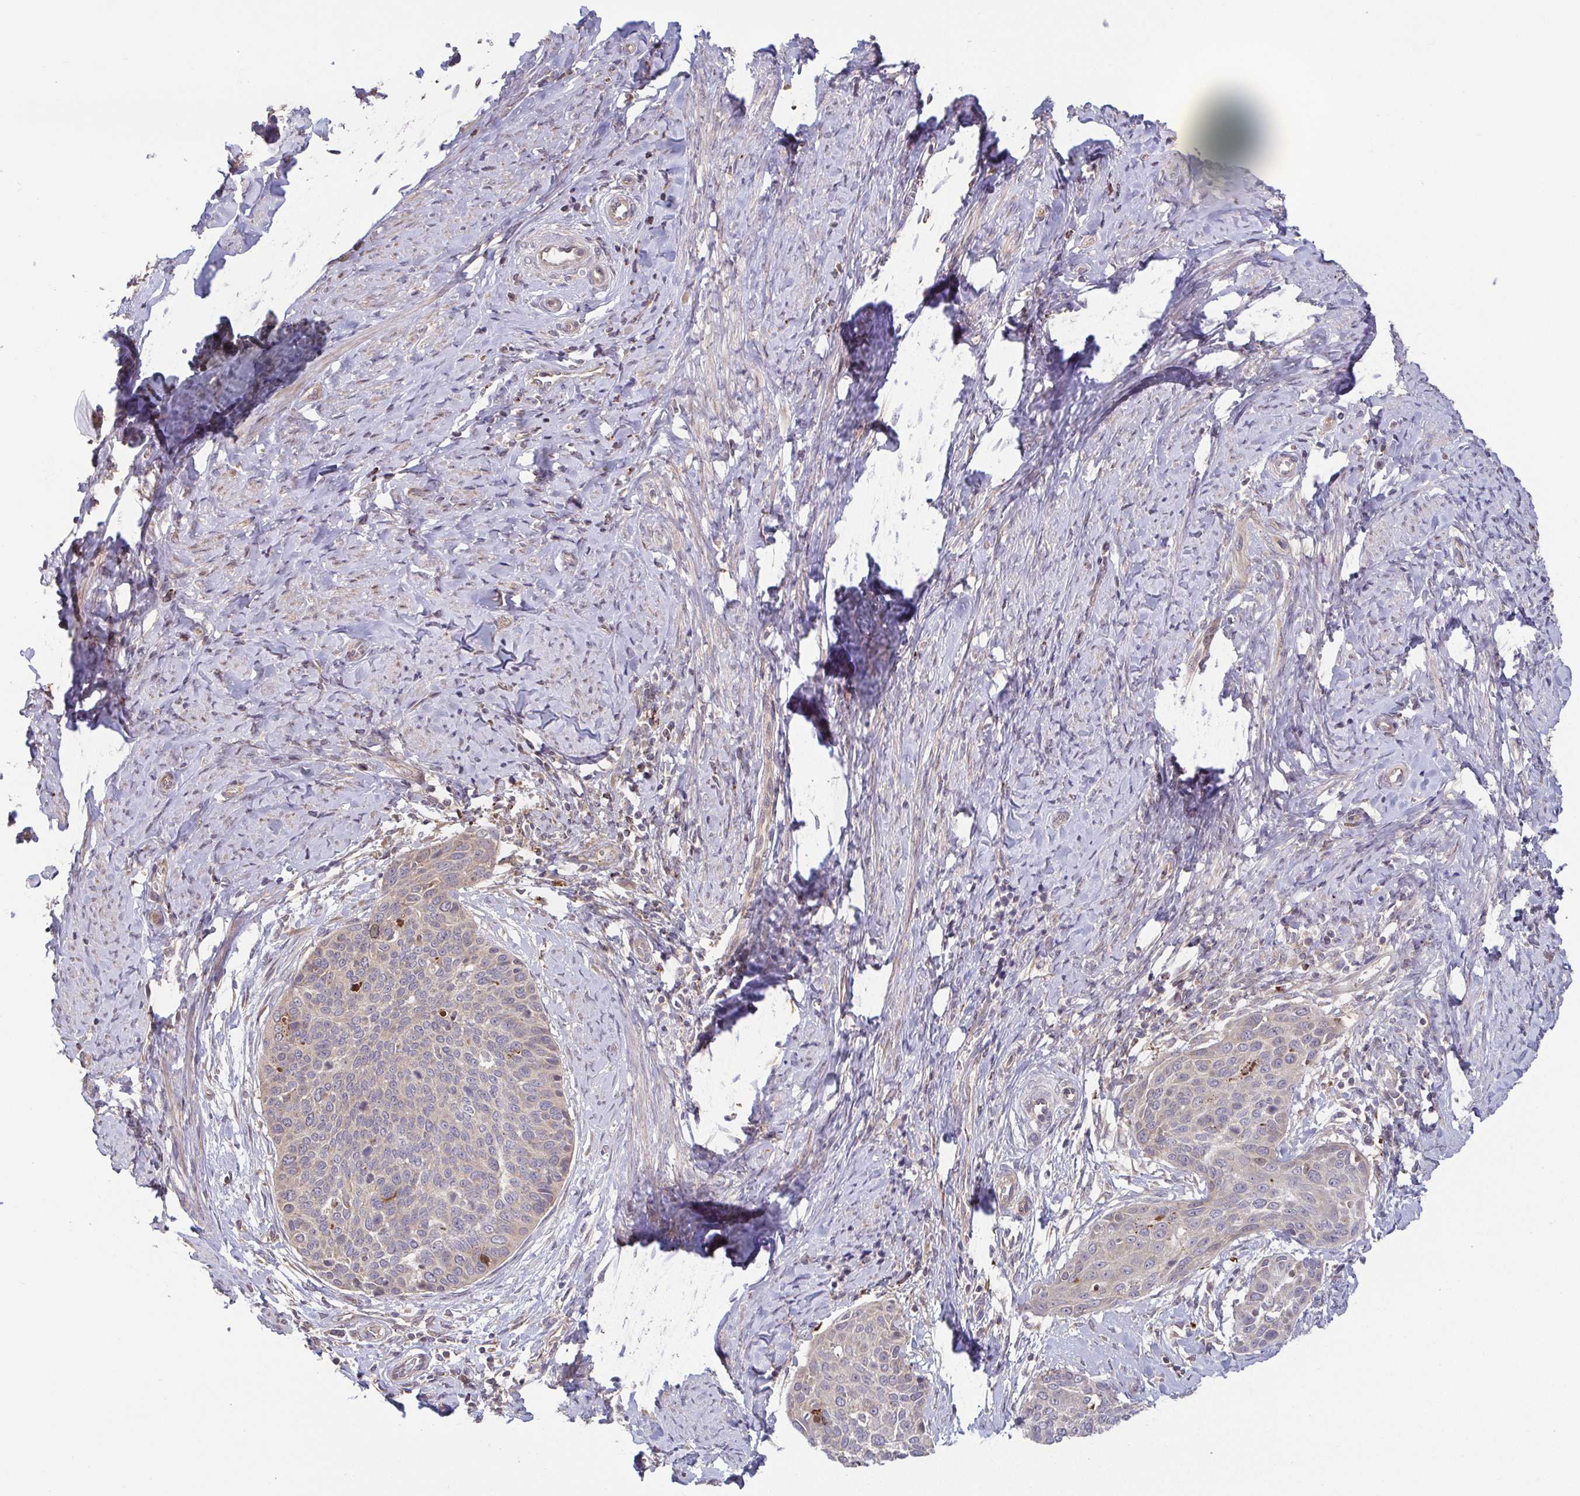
{"staining": {"intensity": "weak", "quantity": "25%-75%", "location": "cytoplasmic/membranous"}, "tissue": "cervical cancer", "cell_type": "Tumor cells", "image_type": "cancer", "snomed": [{"axis": "morphology", "description": "Squamous cell carcinoma, NOS"}, {"axis": "topography", "description": "Cervix"}], "caption": "A brown stain shows weak cytoplasmic/membranous expression of a protein in cervical cancer tumor cells.", "gene": "OSBPL7", "patient": {"sex": "female", "age": 69}}